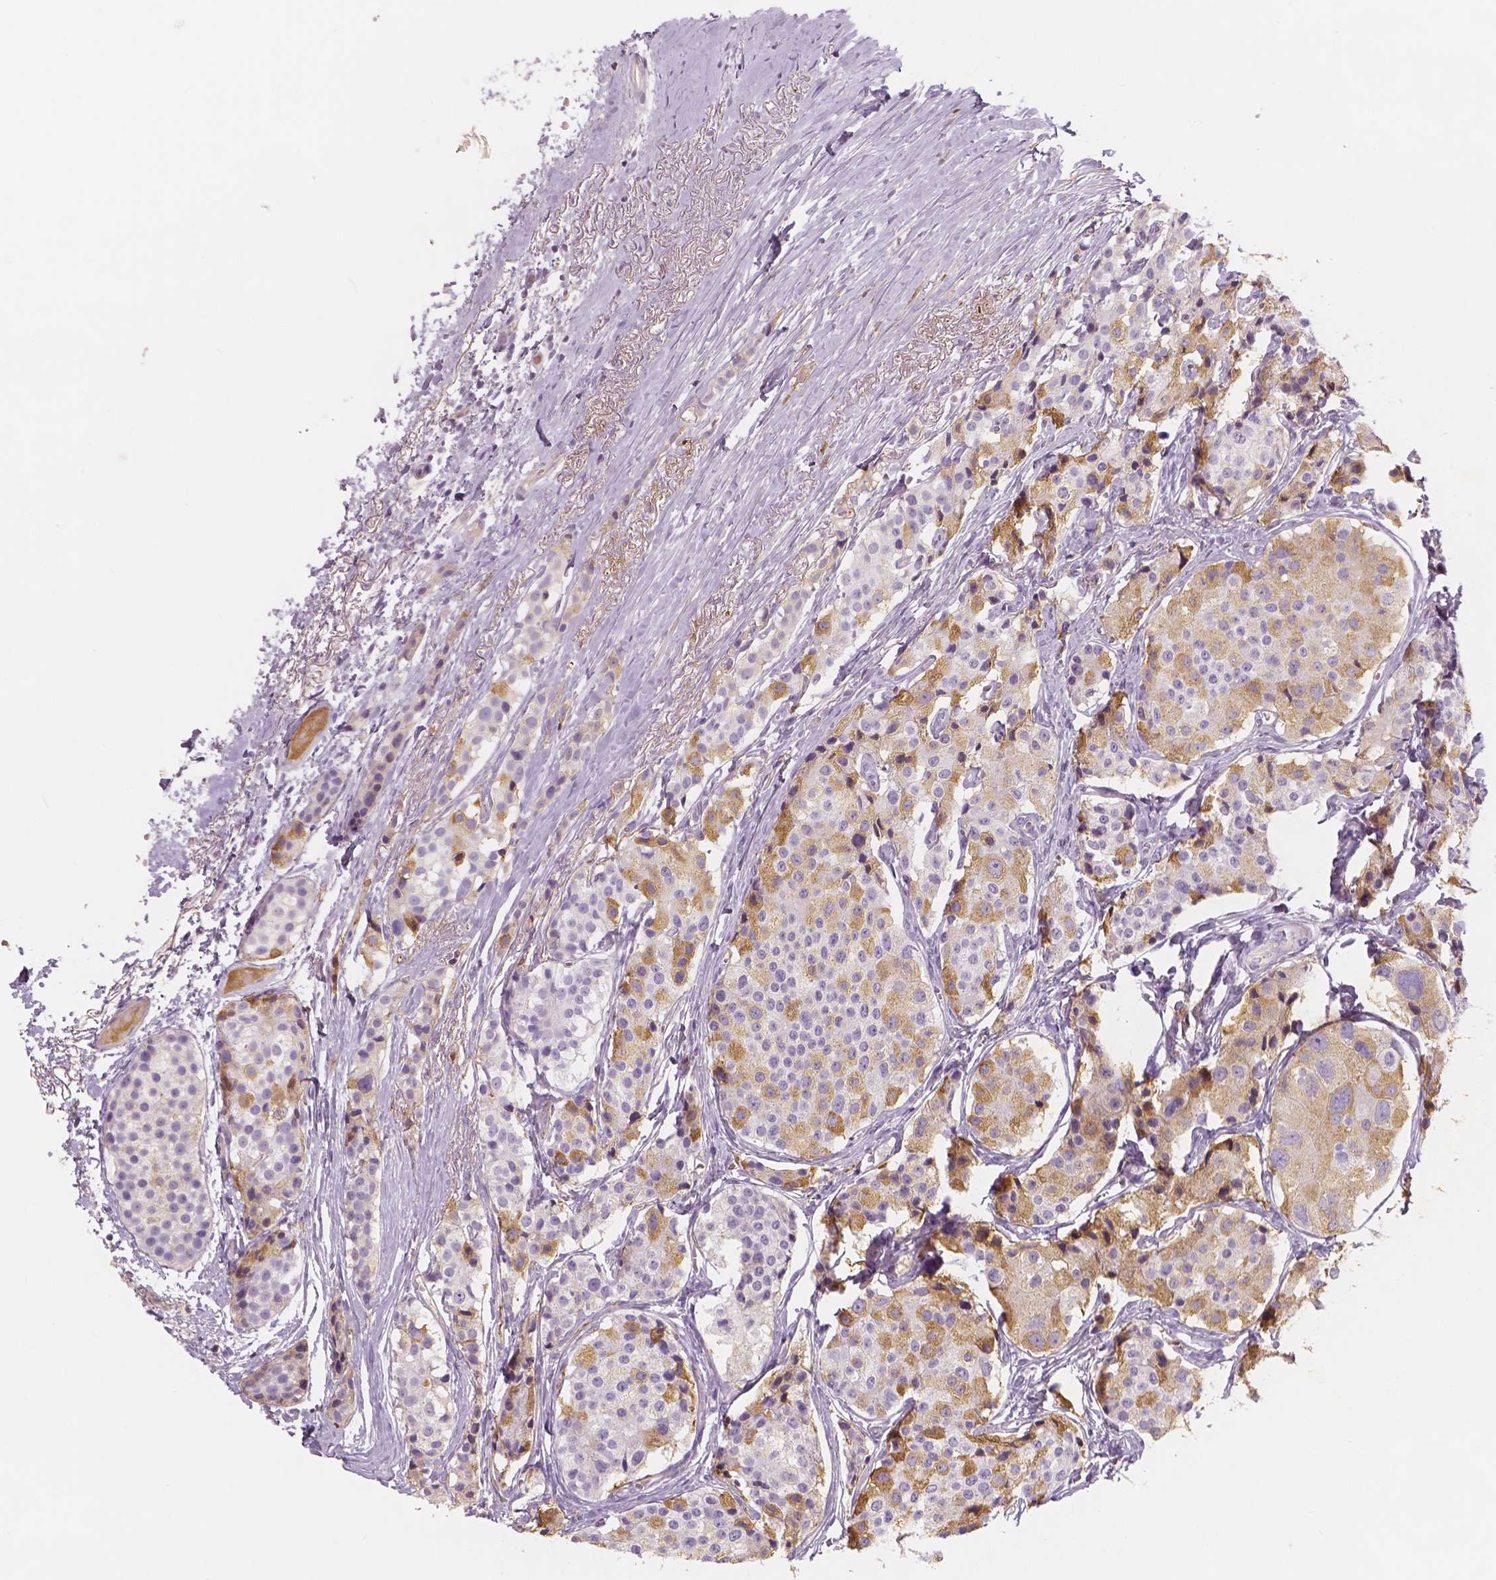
{"staining": {"intensity": "moderate", "quantity": "<25%", "location": "cytoplasmic/membranous"}, "tissue": "carcinoid", "cell_type": "Tumor cells", "image_type": "cancer", "snomed": [{"axis": "morphology", "description": "Carcinoid, malignant, NOS"}, {"axis": "topography", "description": "Small intestine"}], "caption": "Brown immunohistochemical staining in carcinoid demonstrates moderate cytoplasmic/membranous staining in about <25% of tumor cells.", "gene": "APOA4", "patient": {"sex": "female", "age": 65}}